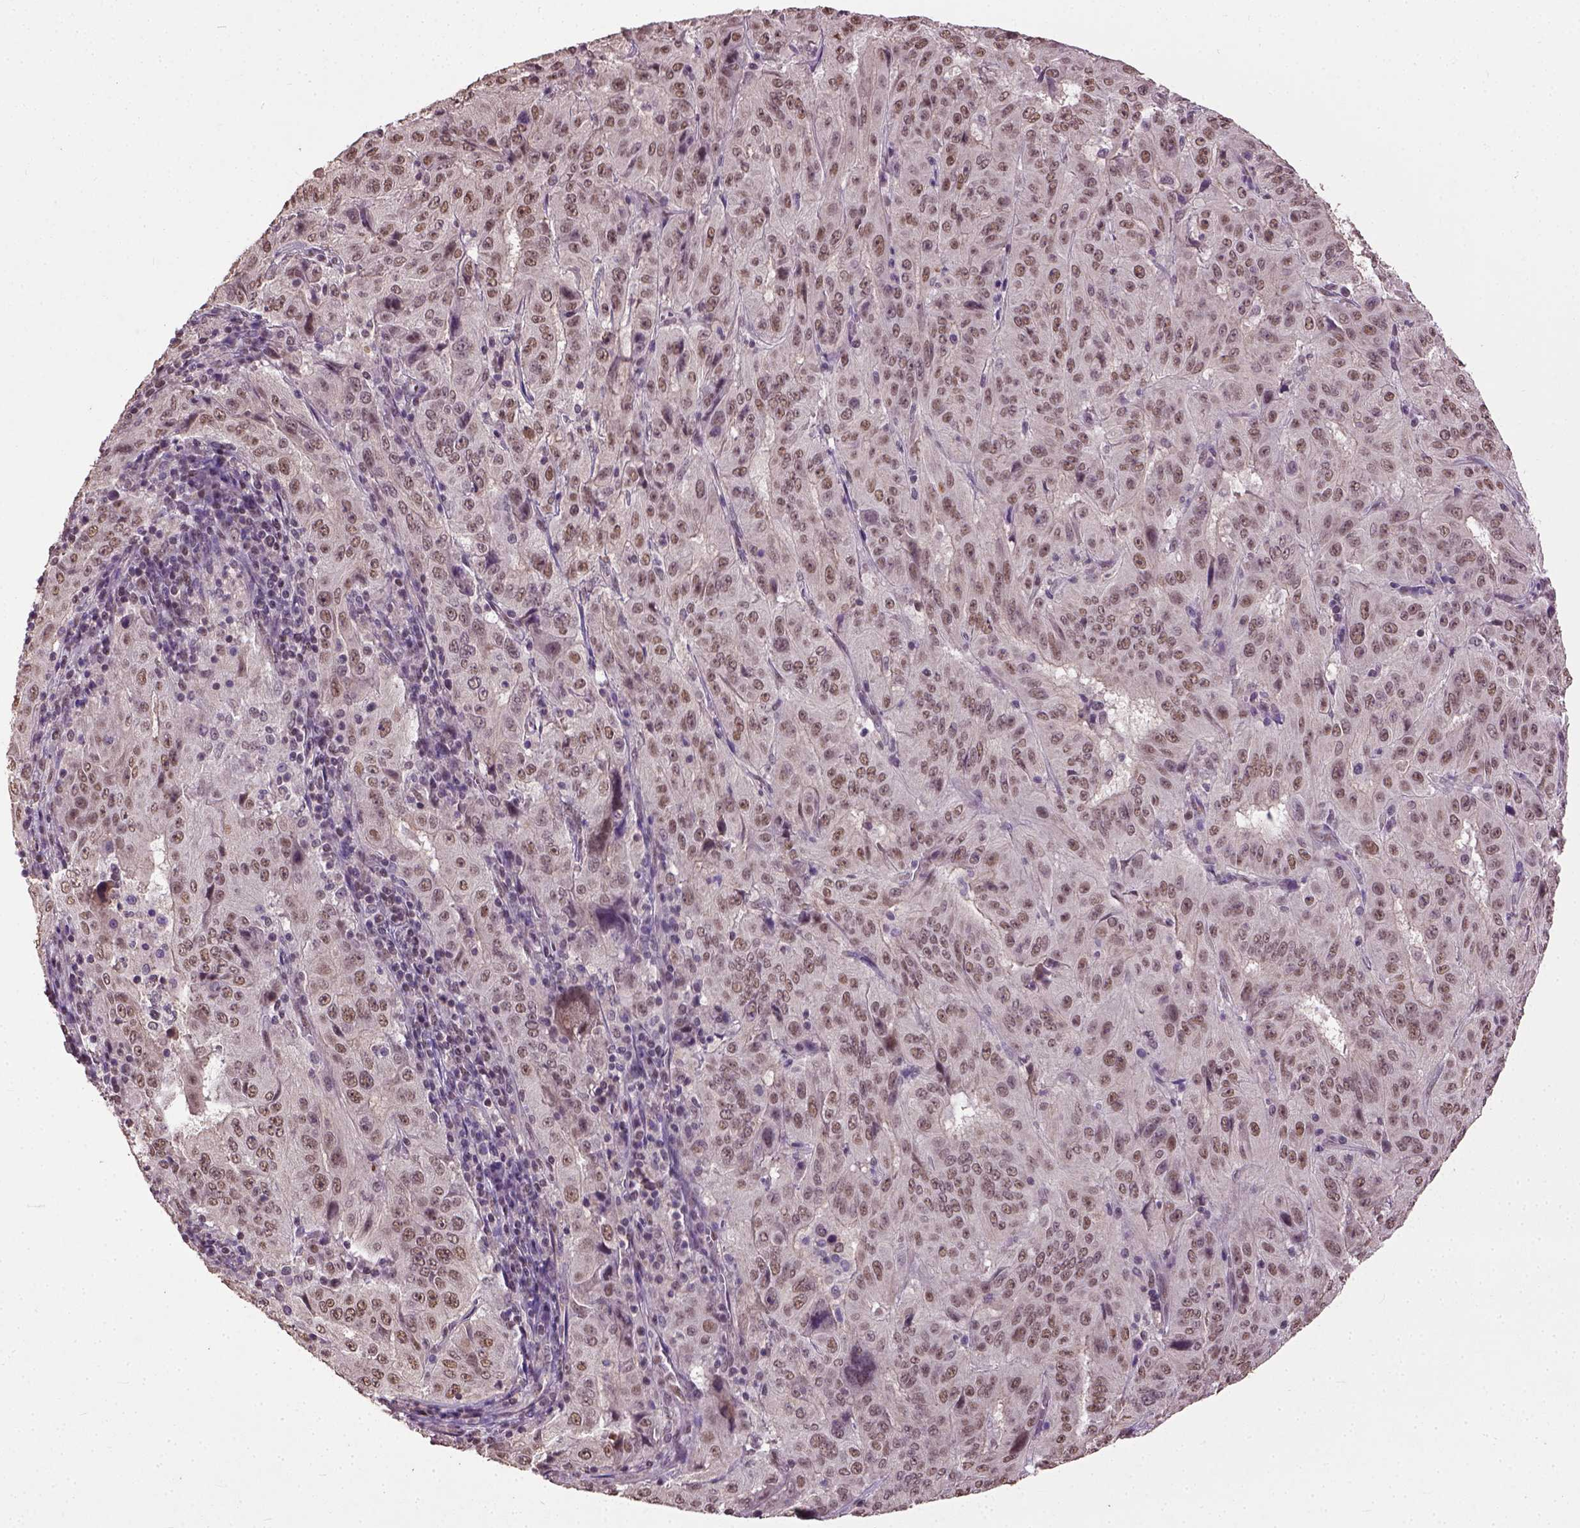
{"staining": {"intensity": "moderate", "quantity": ">75%", "location": "nuclear"}, "tissue": "pancreatic cancer", "cell_type": "Tumor cells", "image_type": "cancer", "snomed": [{"axis": "morphology", "description": "Adenocarcinoma, NOS"}, {"axis": "topography", "description": "Pancreas"}], "caption": "Protein analysis of pancreatic cancer (adenocarcinoma) tissue shows moderate nuclear positivity in about >75% of tumor cells.", "gene": "UBA3", "patient": {"sex": "male", "age": 63}}